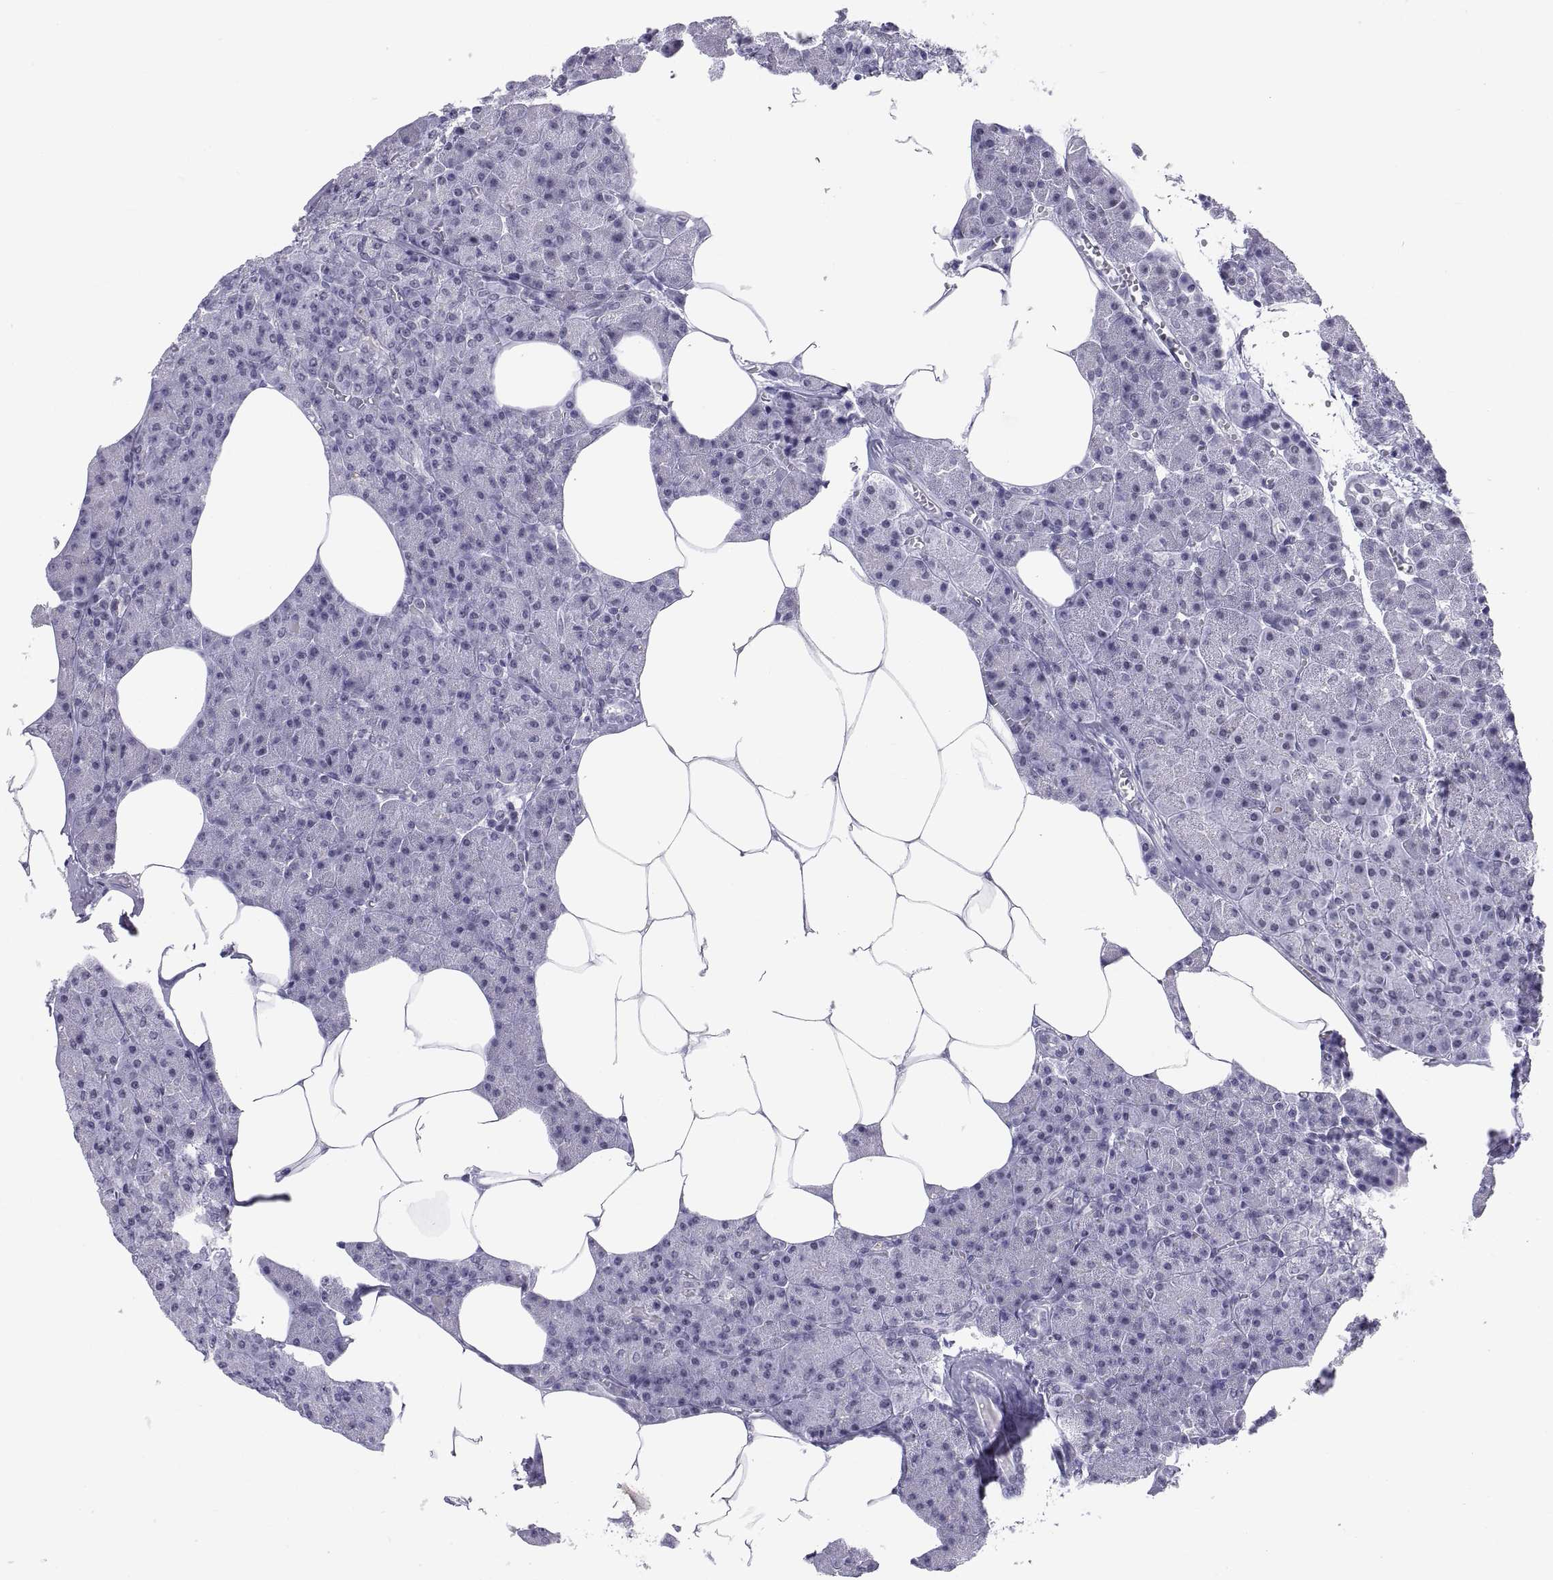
{"staining": {"intensity": "negative", "quantity": "none", "location": "none"}, "tissue": "pancreas", "cell_type": "Exocrine glandular cells", "image_type": "normal", "snomed": [{"axis": "morphology", "description": "Normal tissue, NOS"}, {"axis": "topography", "description": "Pancreas"}], "caption": "Benign pancreas was stained to show a protein in brown. There is no significant positivity in exocrine glandular cells. (Stains: DAB IHC with hematoxylin counter stain, Microscopy: brightfield microscopy at high magnification).", "gene": "NEUROD6", "patient": {"sex": "female", "age": 45}}